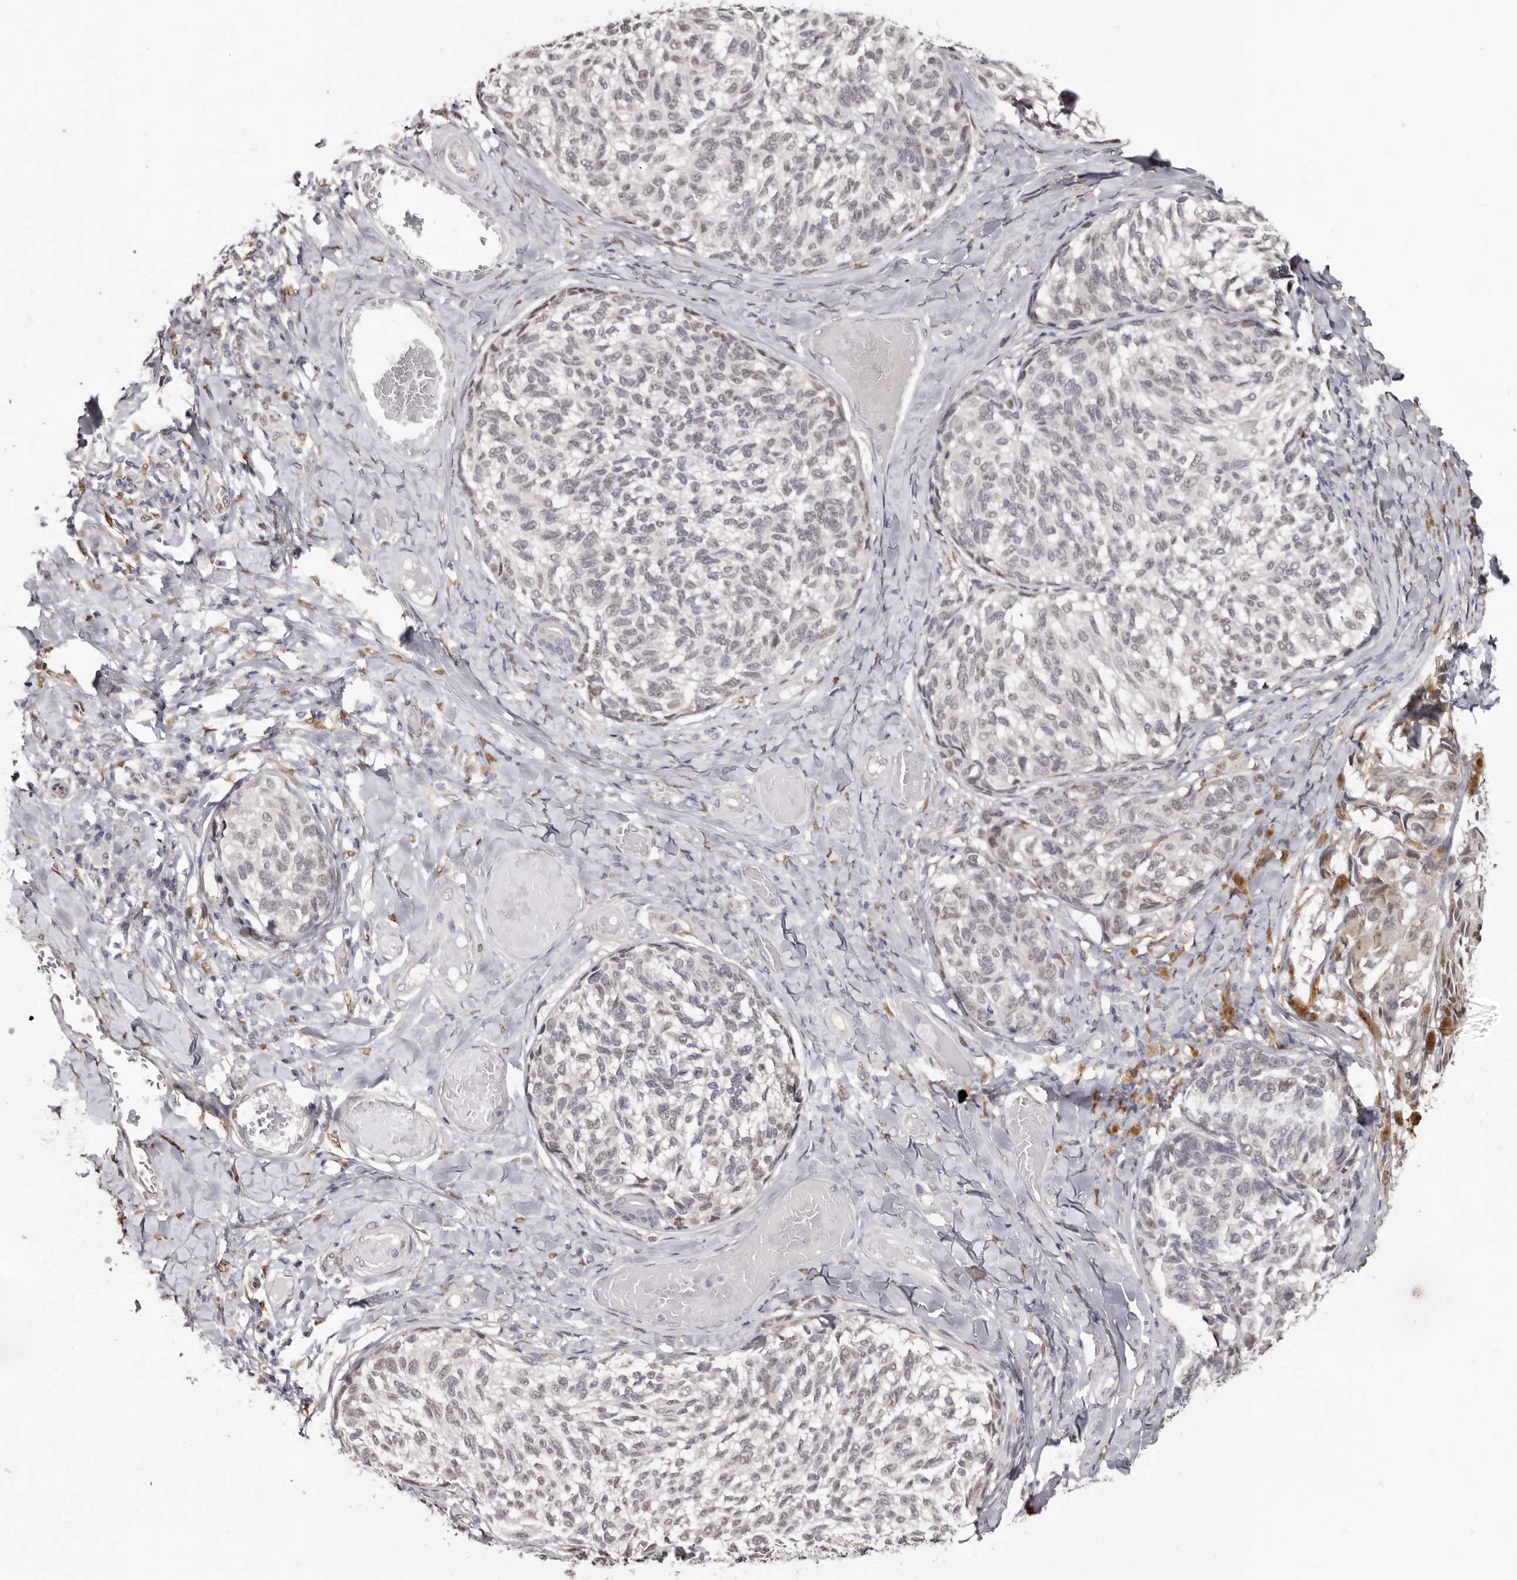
{"staining": {"intensity": "weak", "quantity": "<25%", "location": "nuclear"}, "tissue": "melanoma", "cell_type": "Tumor cells", "image_type": "cancer", "snomed": [{"axis": "morphology", "description": "Malignant melanoma, NOS"}, {"axis": "topography", "description": "Skin"}], "caption": "High power microscopy image of an immunohistochemistry (IHC) photomicrograph of malignant melanoma, revealing no significant expression in tumor cells.", "gene": "KHDRBS2", "patient": {"sex": "female", "age": 73}}